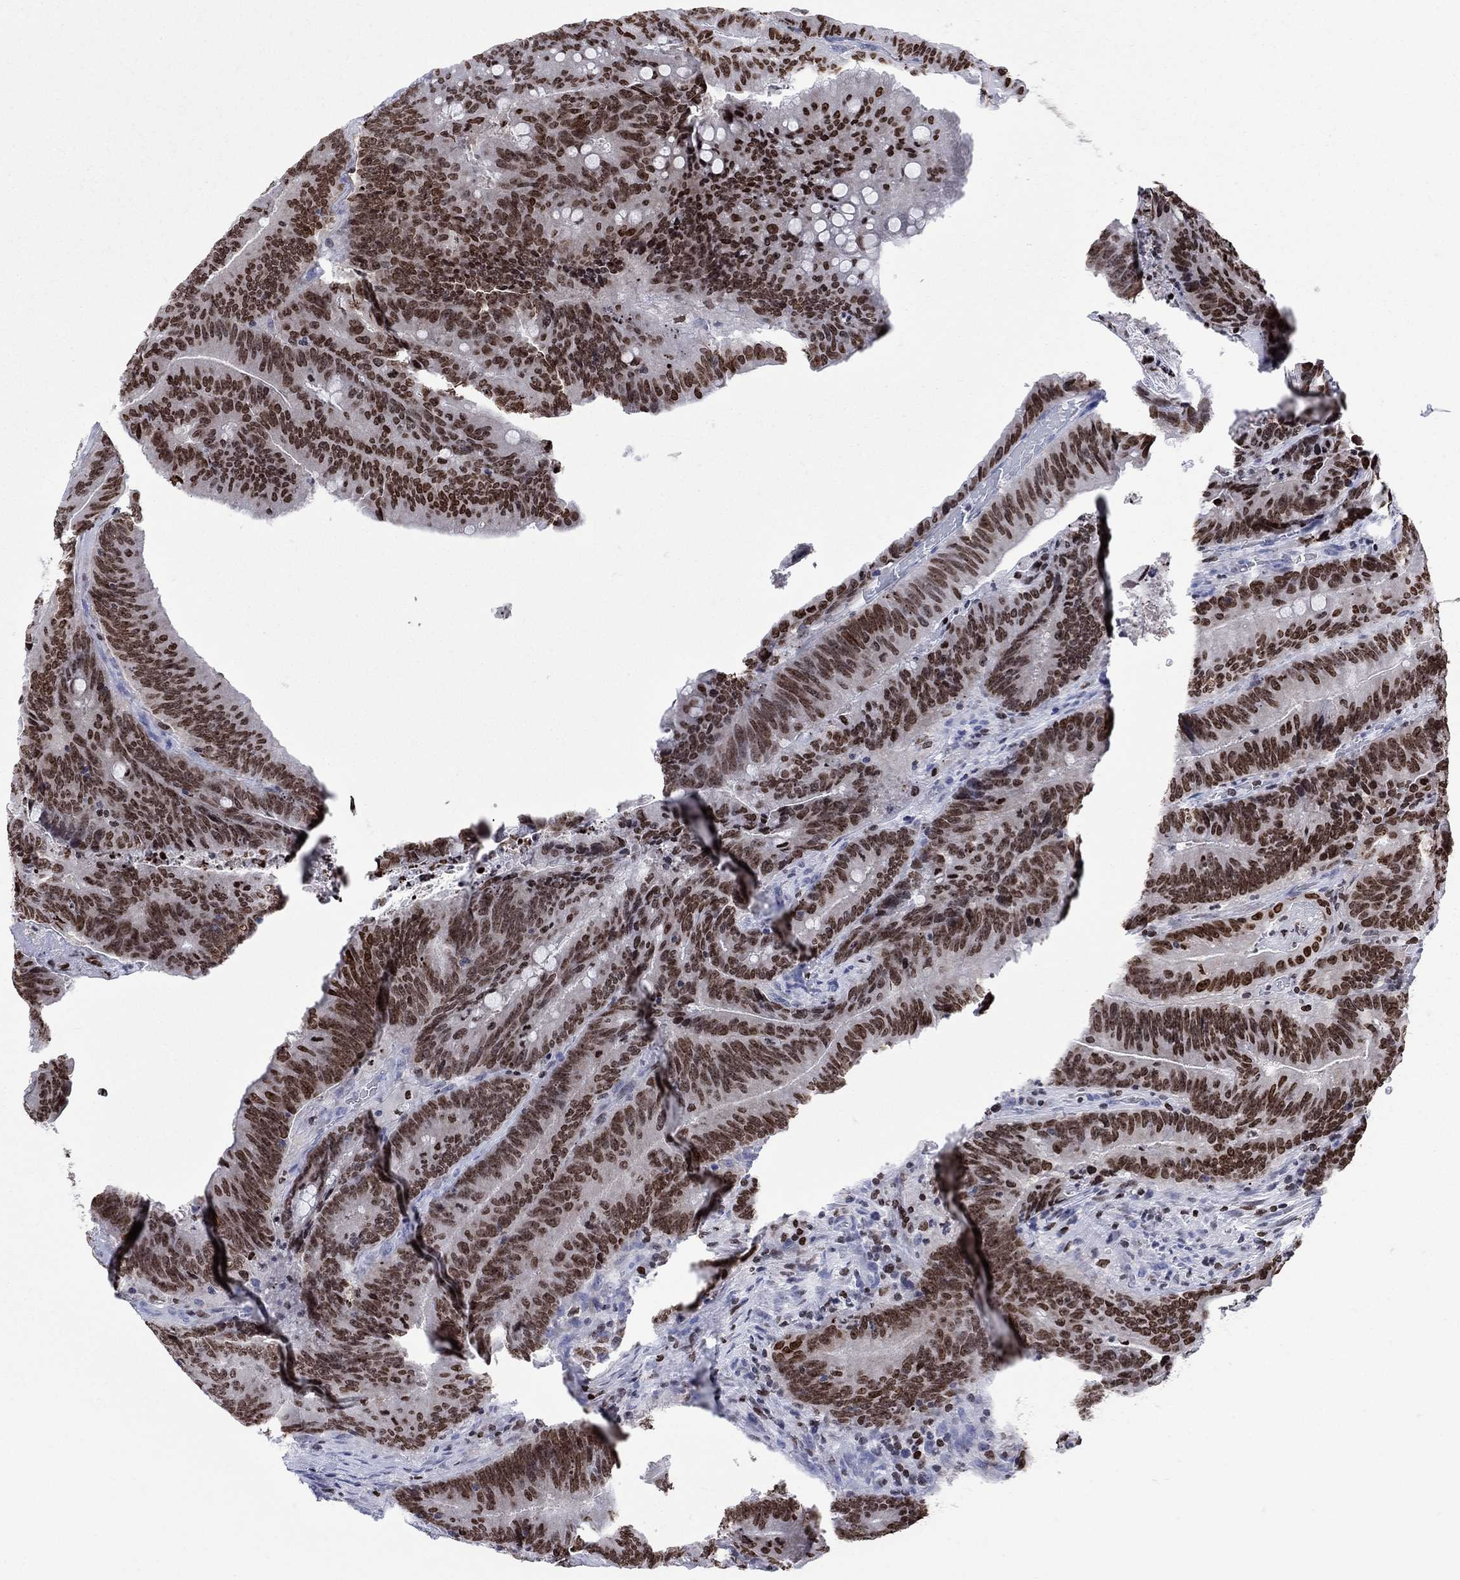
{"staining": {"intensity": "moderate", "quantity": "25%-75%", "location": "nuclear"}, "tissue": "colorectal cancer", "cell_type": "Tumor cells", "image_type": "cancer", "snomed": [{"axis": "morphology", "description": "Adenocarcinoma, NOS"}, {"axis": "topography", "description": "Colon"}], "caption": "Immunohistochemical staining of colorectal cancer (adenocarcinoma) shows medium levels of moderate nuclear protein expression in approximately 25%-75% of tumor cells.", "gene": "HMGA1", "patient": {"sex": "female", "age": 87}}